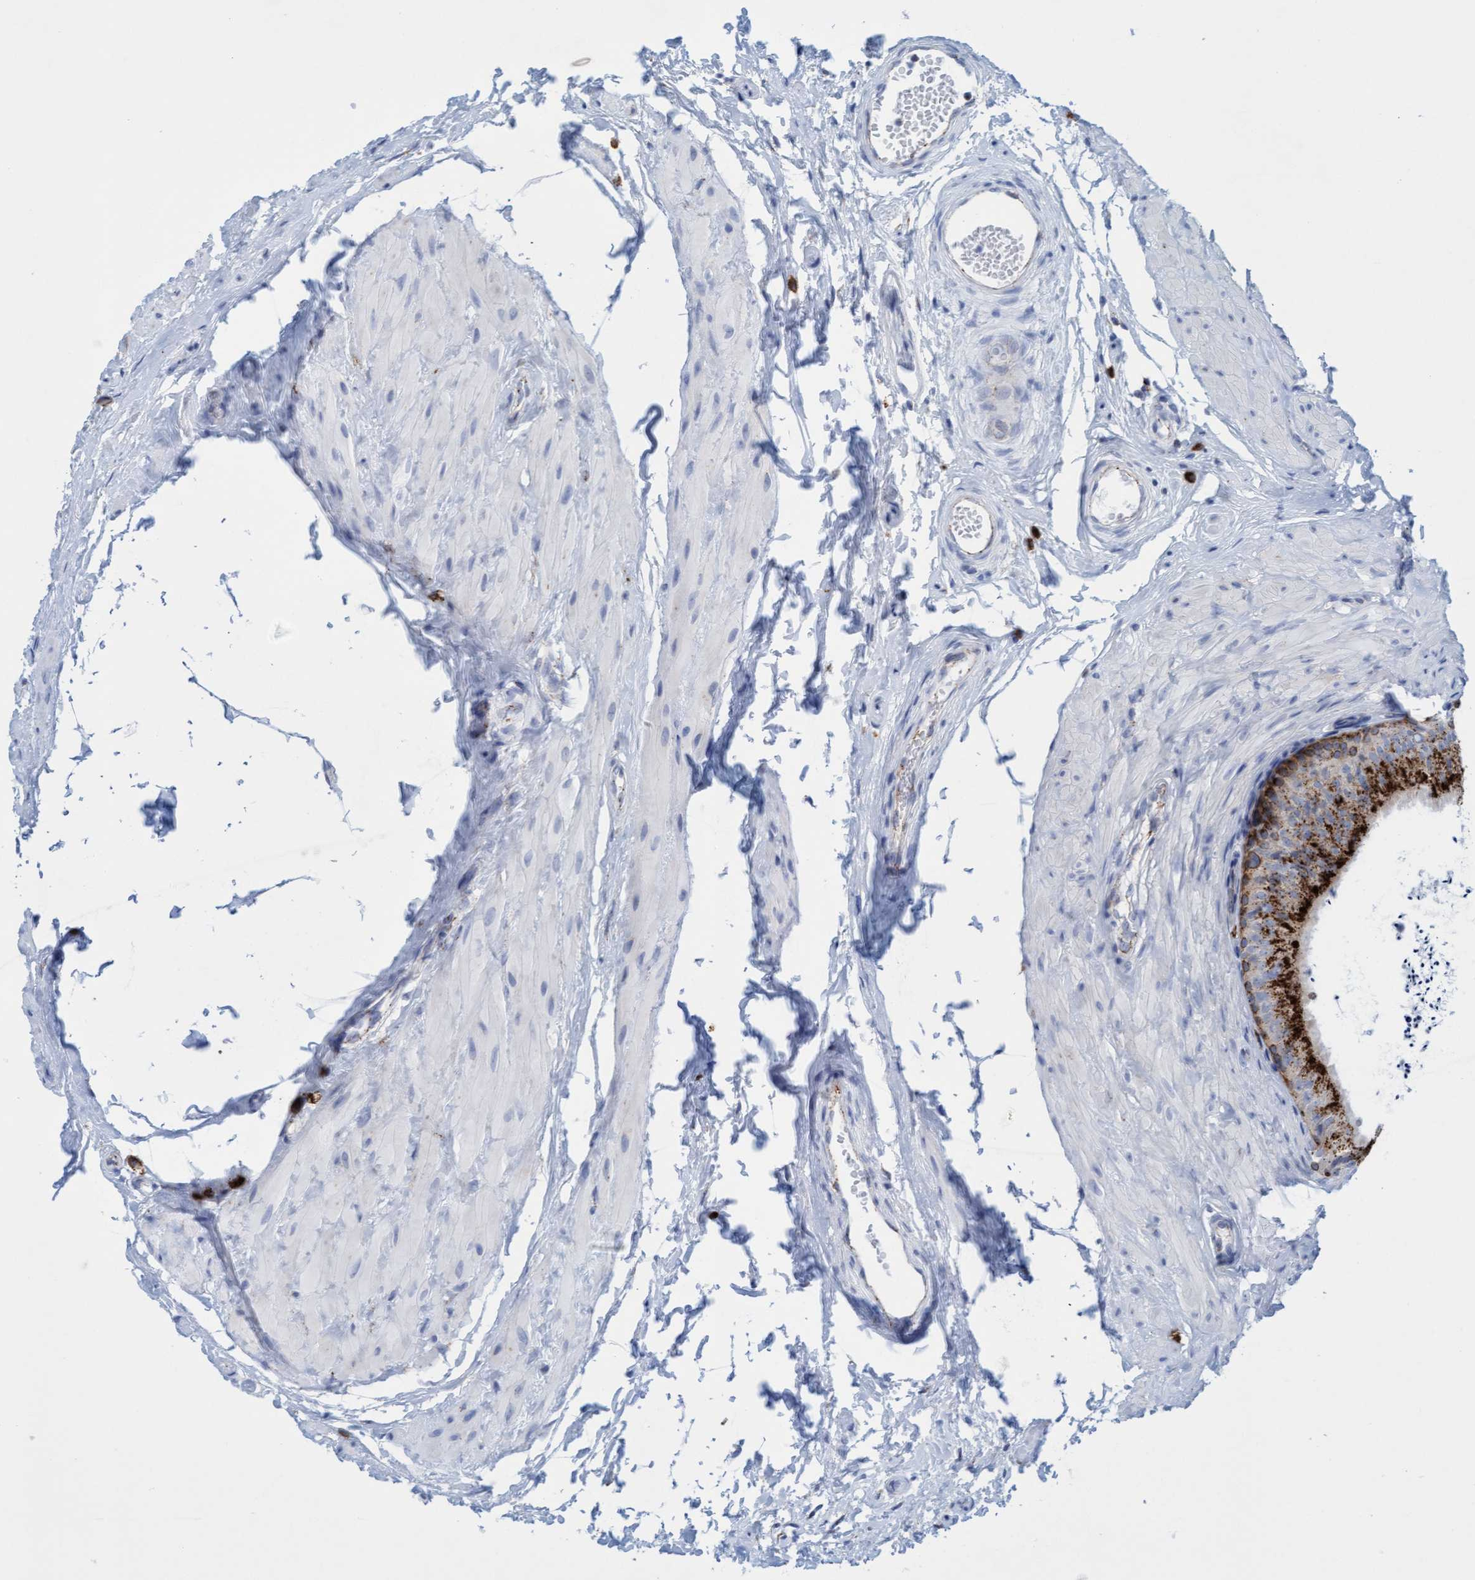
{"staining": {"intensity": "strong", "quantity": ">75%", "location": "cytoplasmic/membranous"}, "tissue": "epididymis", "cell_type": "Glandular cells", "image_type": "normal", "snomed": [{"axis": "morphology", "description": "Normal tissue, NOS"}, {"axis": "topography", "description": "Epididymis"}], "caption": "An image showing strong cytoplasmic/membranous expression in about >75% of glandular cells in normal epididymis, as visualized by brown immunohistochemical staining.", "gene": "SGSH", "patient": {"sex": "male", "age": 56}}